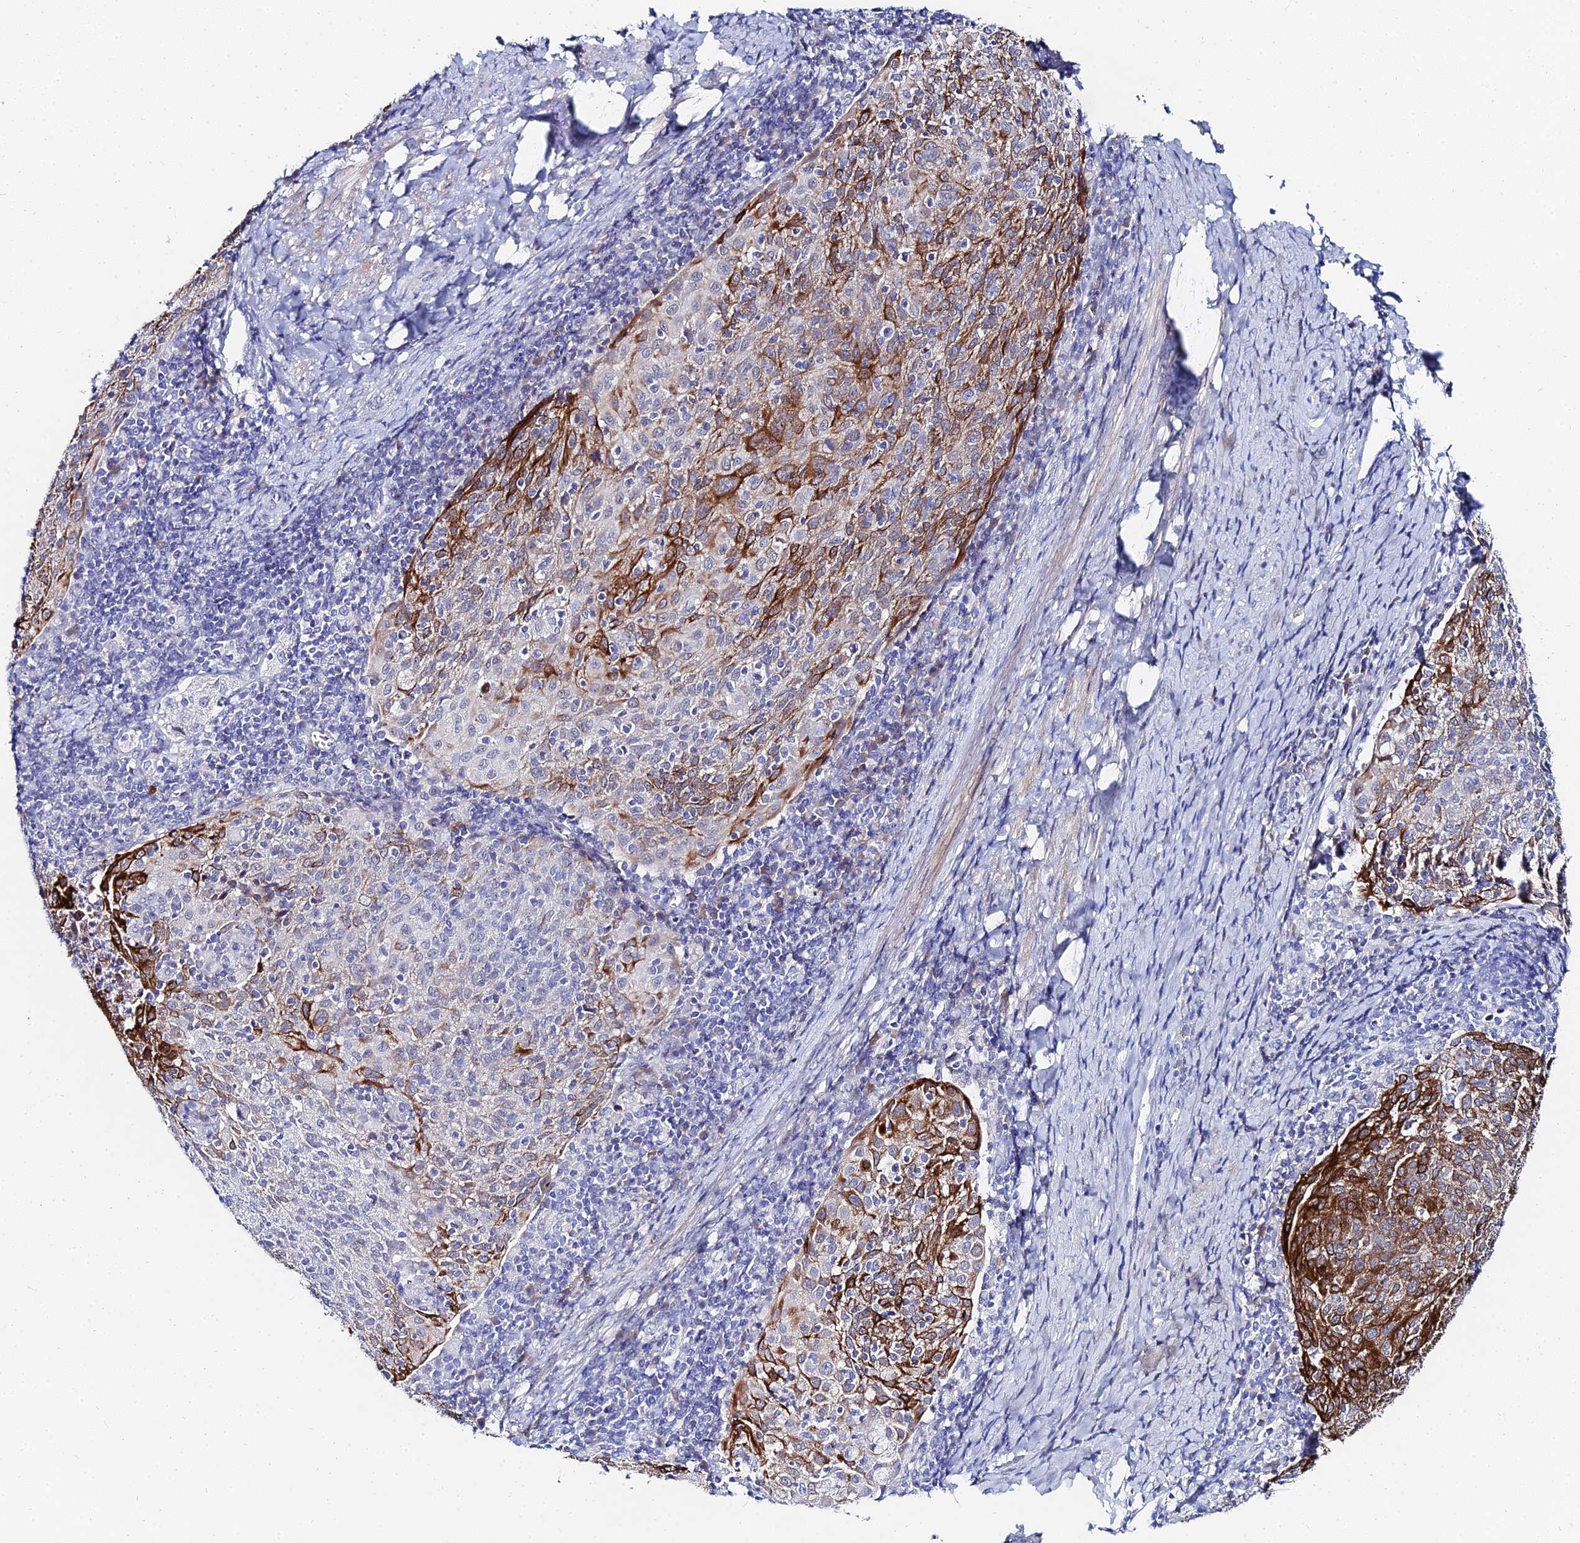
{"staining": {"intensity": "strong", "quantity": "<25%", "location": "cytoplasmic/membranous"}, "tissue": "cervical cancer", "cell_type": "Tumor cells", "image_type": "cancer", "snomed": [{"axis": "morphology", "description": "Squamous cell carcinoma, NOS"}, {"axis": "topography", "description": "Cervix"}], "caption": "Immunohistochemistry image of human cervical squamous cell carcinoma stained for a protein (brown), which displays medium levels of strong cytoplasmic/membranous staining in about <25% of tumor cells.", "gene": "KRT17", "patient": {"sex": "female", "age": 52}}